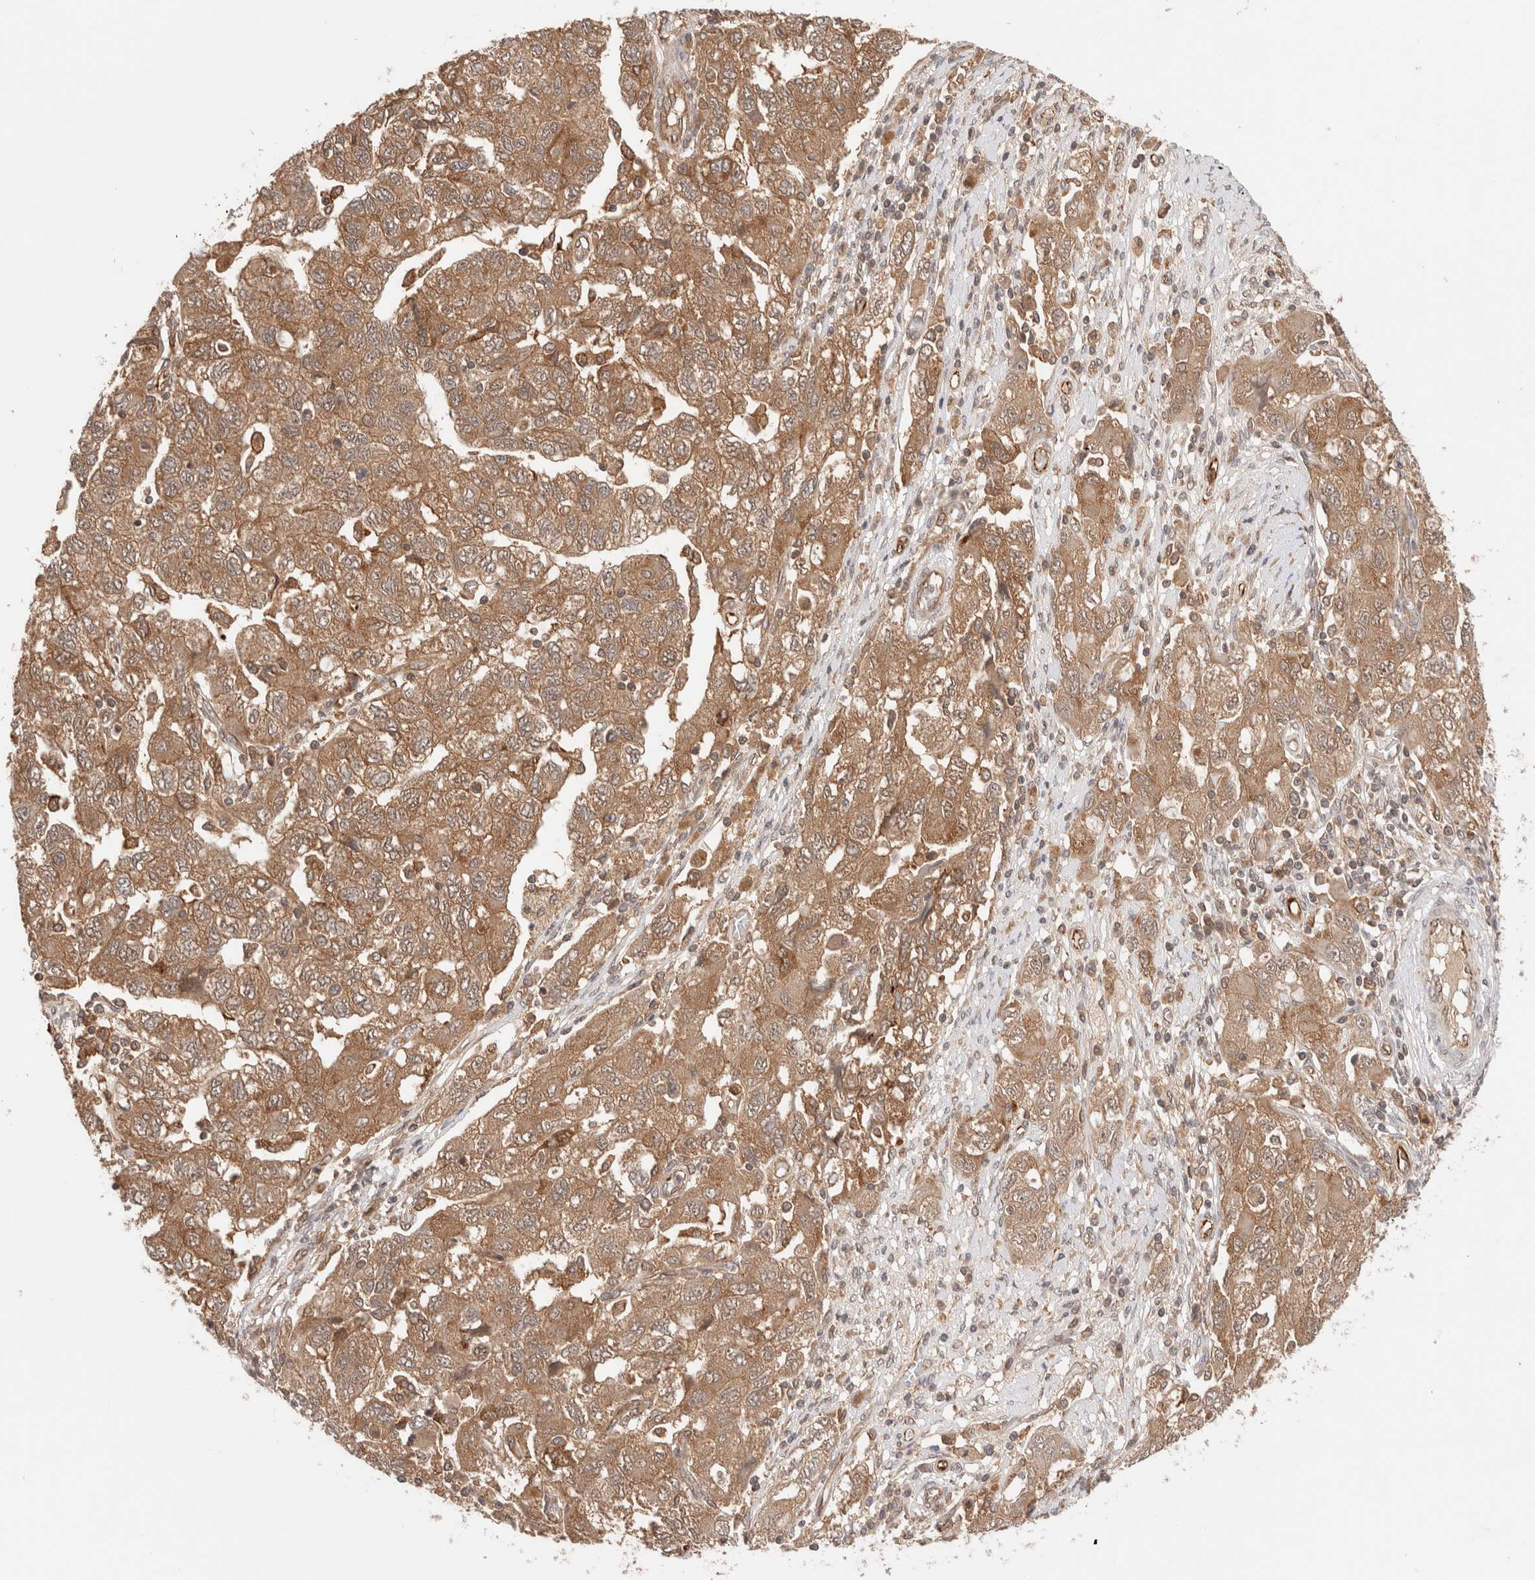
{"staining": {"intensity": "moderate", "quantity": ">75%", "location": "cytoplasmic/membranous"}, "tissue": "ovarian cancer", "cell_type": "Tumor cells", "image_type": "cancer", "snomed": [{"axis": "morphology", "description": "Carcinoma, NOS"}, {"axis": "morphology", "description": "Cystadenocarcinoma, serous, NOS"}, {"axis": "topography", "description": "Ovary"}], "caption": "IHC histopathology image of ovarian cancer stained for a protein (brown), which demonstrates medium levels of moderate cytoplasmic/membranous expression in approximately >75% of tumor cells.", "gene": "SIKE1", "patient": {"sex": "female", "age": 69}}